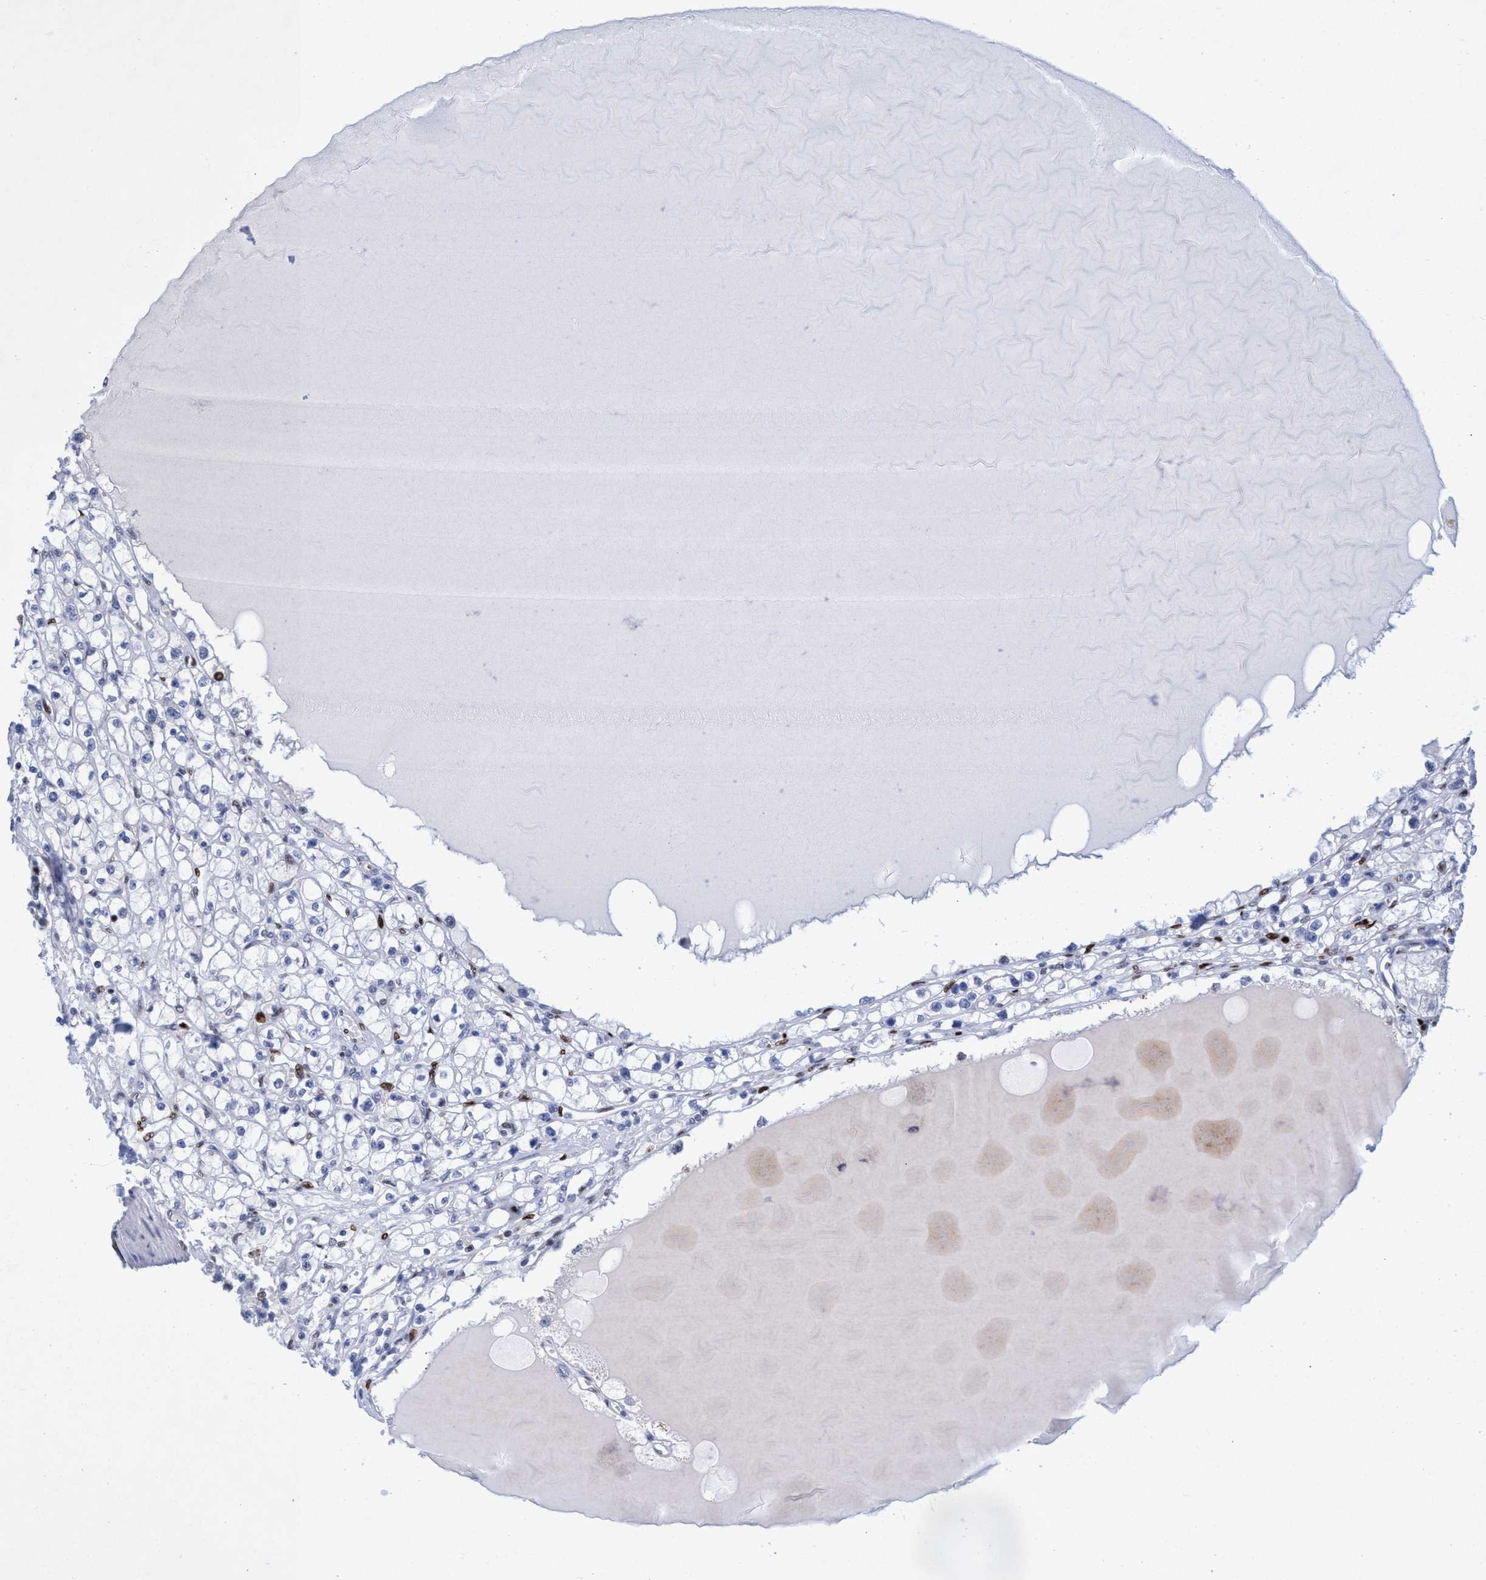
{"staining": {"intensity": "negative", "quantity": "none", "location": "none"}, "tissue": "renal cancer", "cell_type": "Tumor cells", "image_type": "cancer", "snomed": [{"axis": "morphology", "description": "Adenocarcinoma, NOS"}, {"axis": "topography", "description": "Kidney"}], "caption": "This is an IHC photomicrograph of adenocarcinoma (renal). There is no positivity in tumor cells.", "gene": "R3HCC1", "patient": {"sex": "male", "age": 56}}